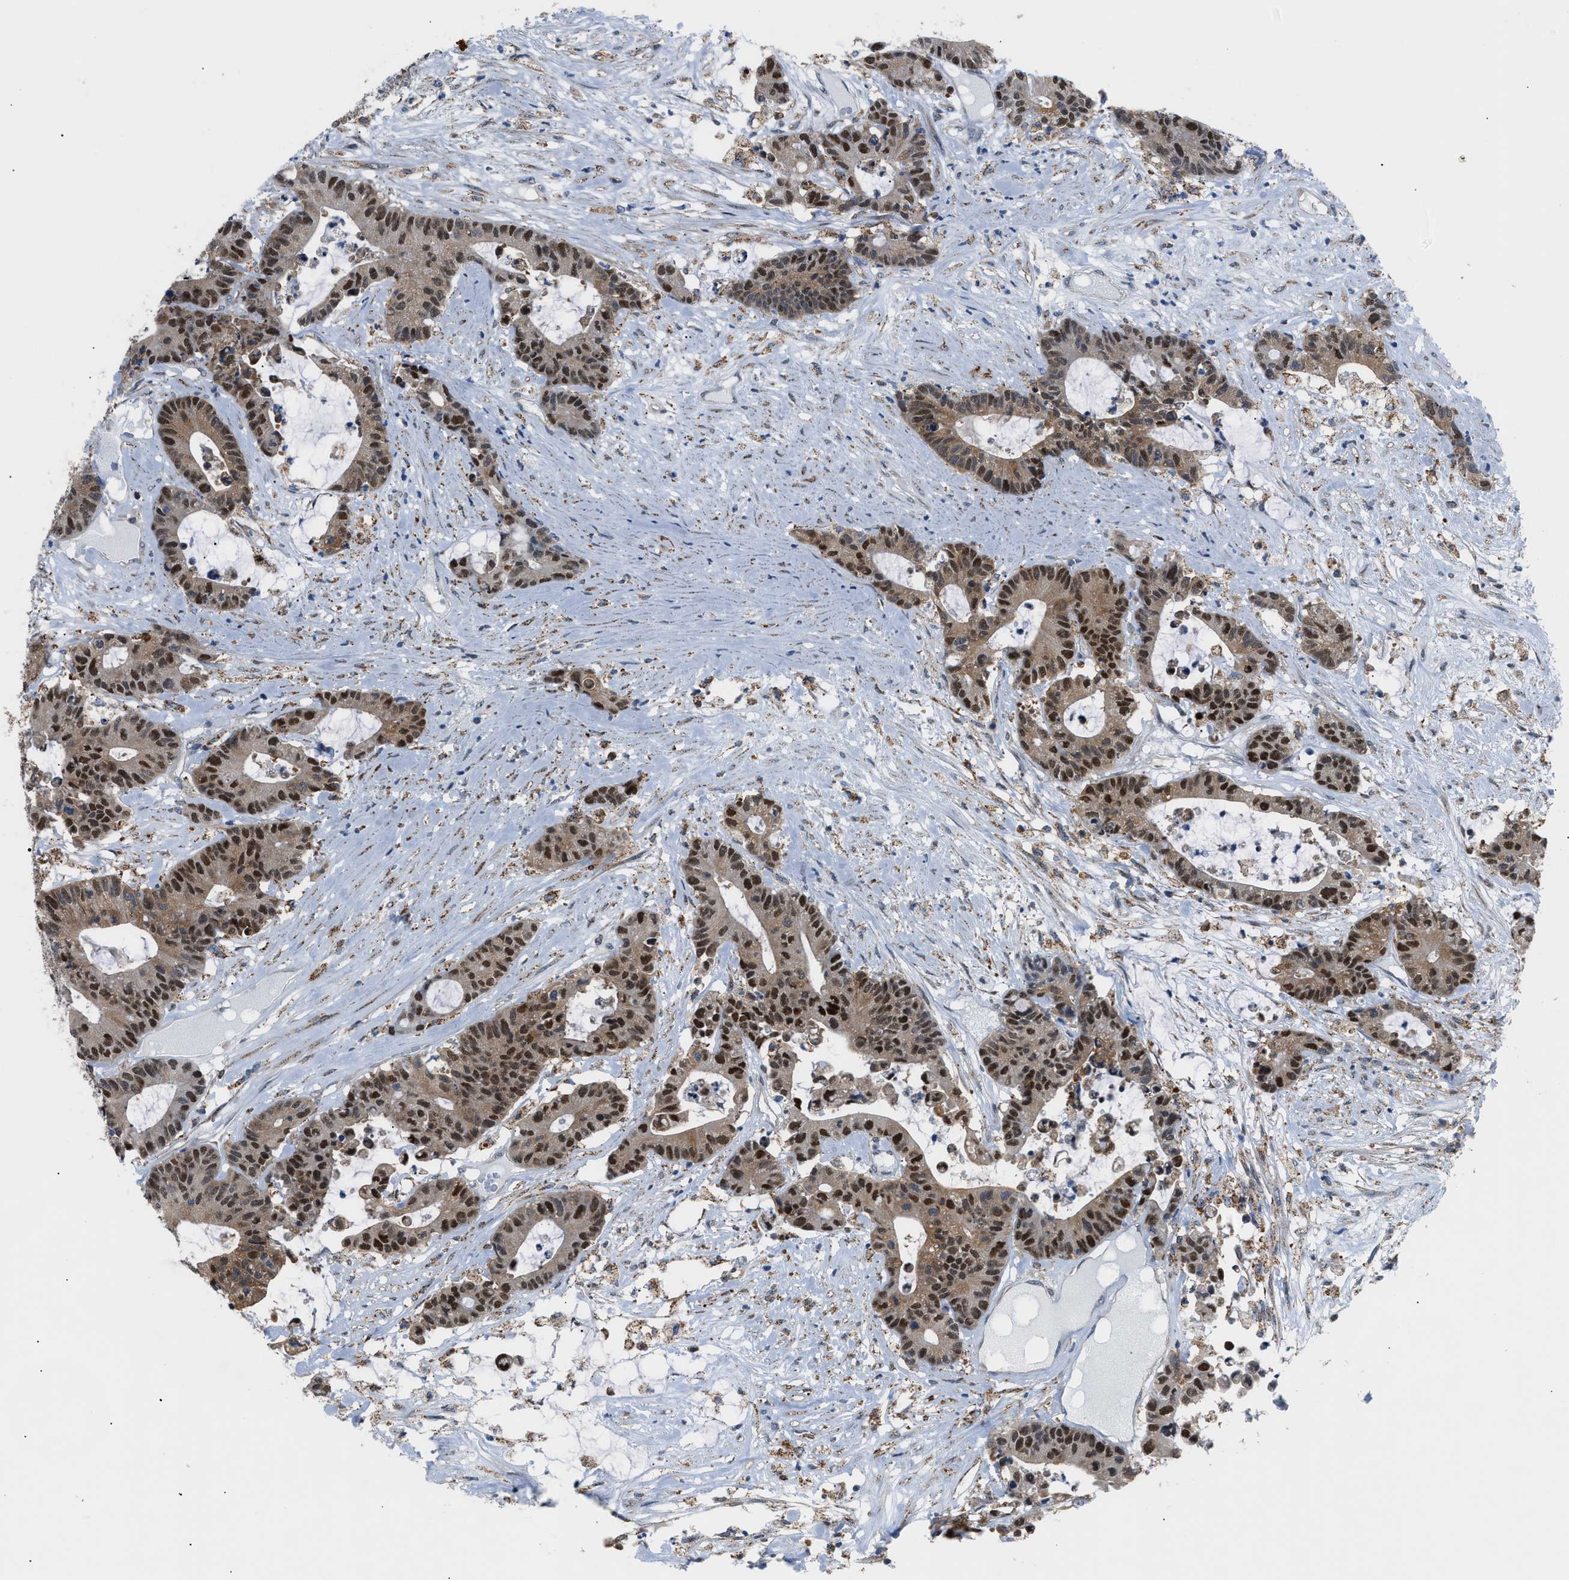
{"staining": {"intensity": "strong", "quantity": ">75%", "location": "cytoplasmic/membranous,nuclear"}, "tissue": "colorectal cancer", "cell_type": "Tumor cells", "image_type": "cancer", "snomed": [{"axis": "morphology", "description": "Adenocarcinoma, NOS"}, {"axis": "topography", "description": "Colon"}], "caption": "Protein expression analysis of human colorectal cancer reveals strong cytoplasmic/membranous and nuclear positivity in about >75% of tumor cells. The staining is performed using DAB (3,3'-diaminobenzidine) brown chromogen to label protein expression. The nuclei are counter-stained blue using hematoxylin.", "gene": "TMEM45B", "patient": {"sex": "female", "age": 84}}